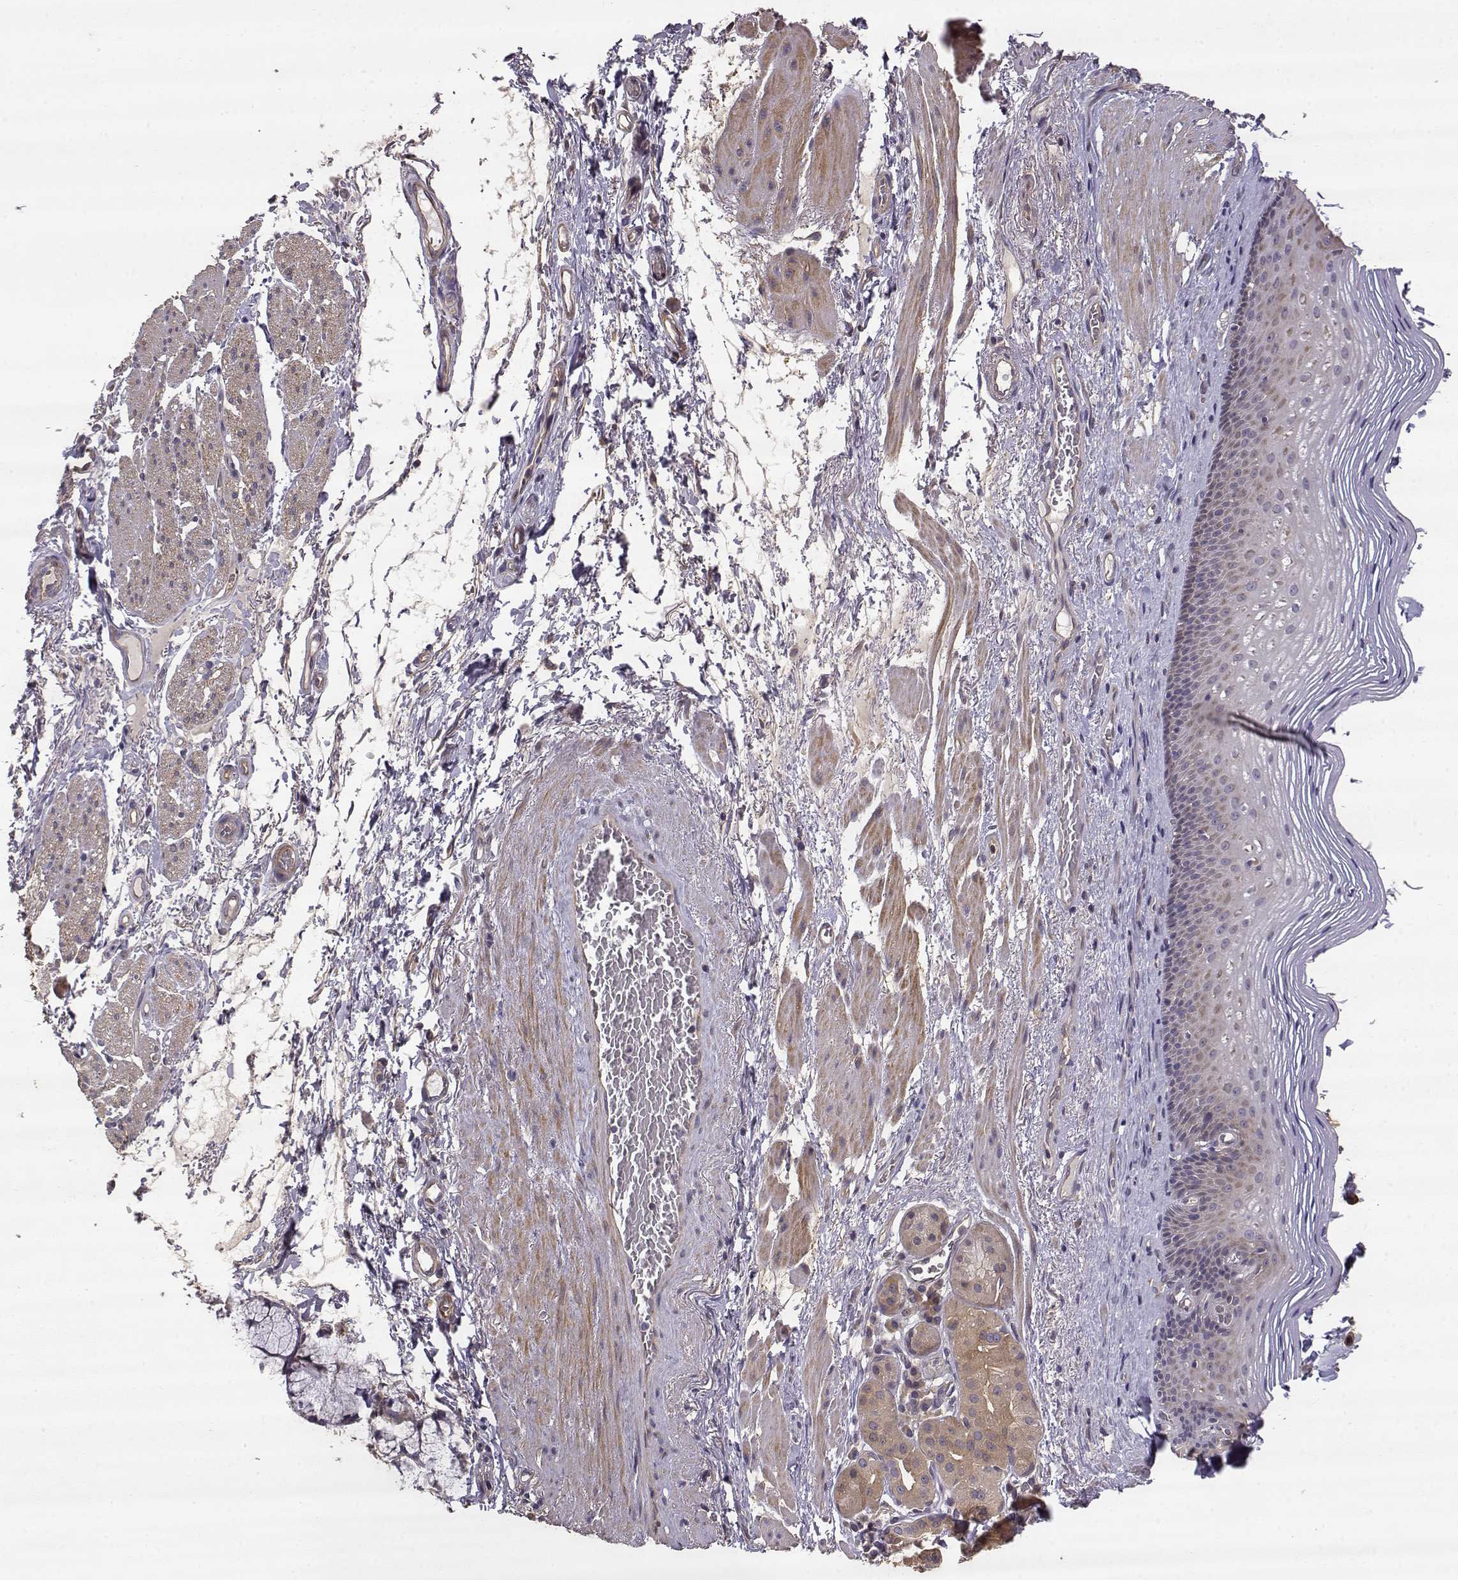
{"staining": {"intensity": "weak", "quantity": "<25%", "location": "cytoplasmic/membranous"}, "tissue": "esophagus", "cell_type": "Squamous epithelial cells", "image_type": "normal", "snomed": [{"axis": "morphology", "description": "Normal tissue, NOS"}, {"axis": "topography", "description": "Esophagus"}], "caption": "A micrograph of esophagus stained for a protein exhibits no brown staining in squamous epithelial cells.", "gene": "CRIM1", "patient": {"sex": "male", "age": 76}}